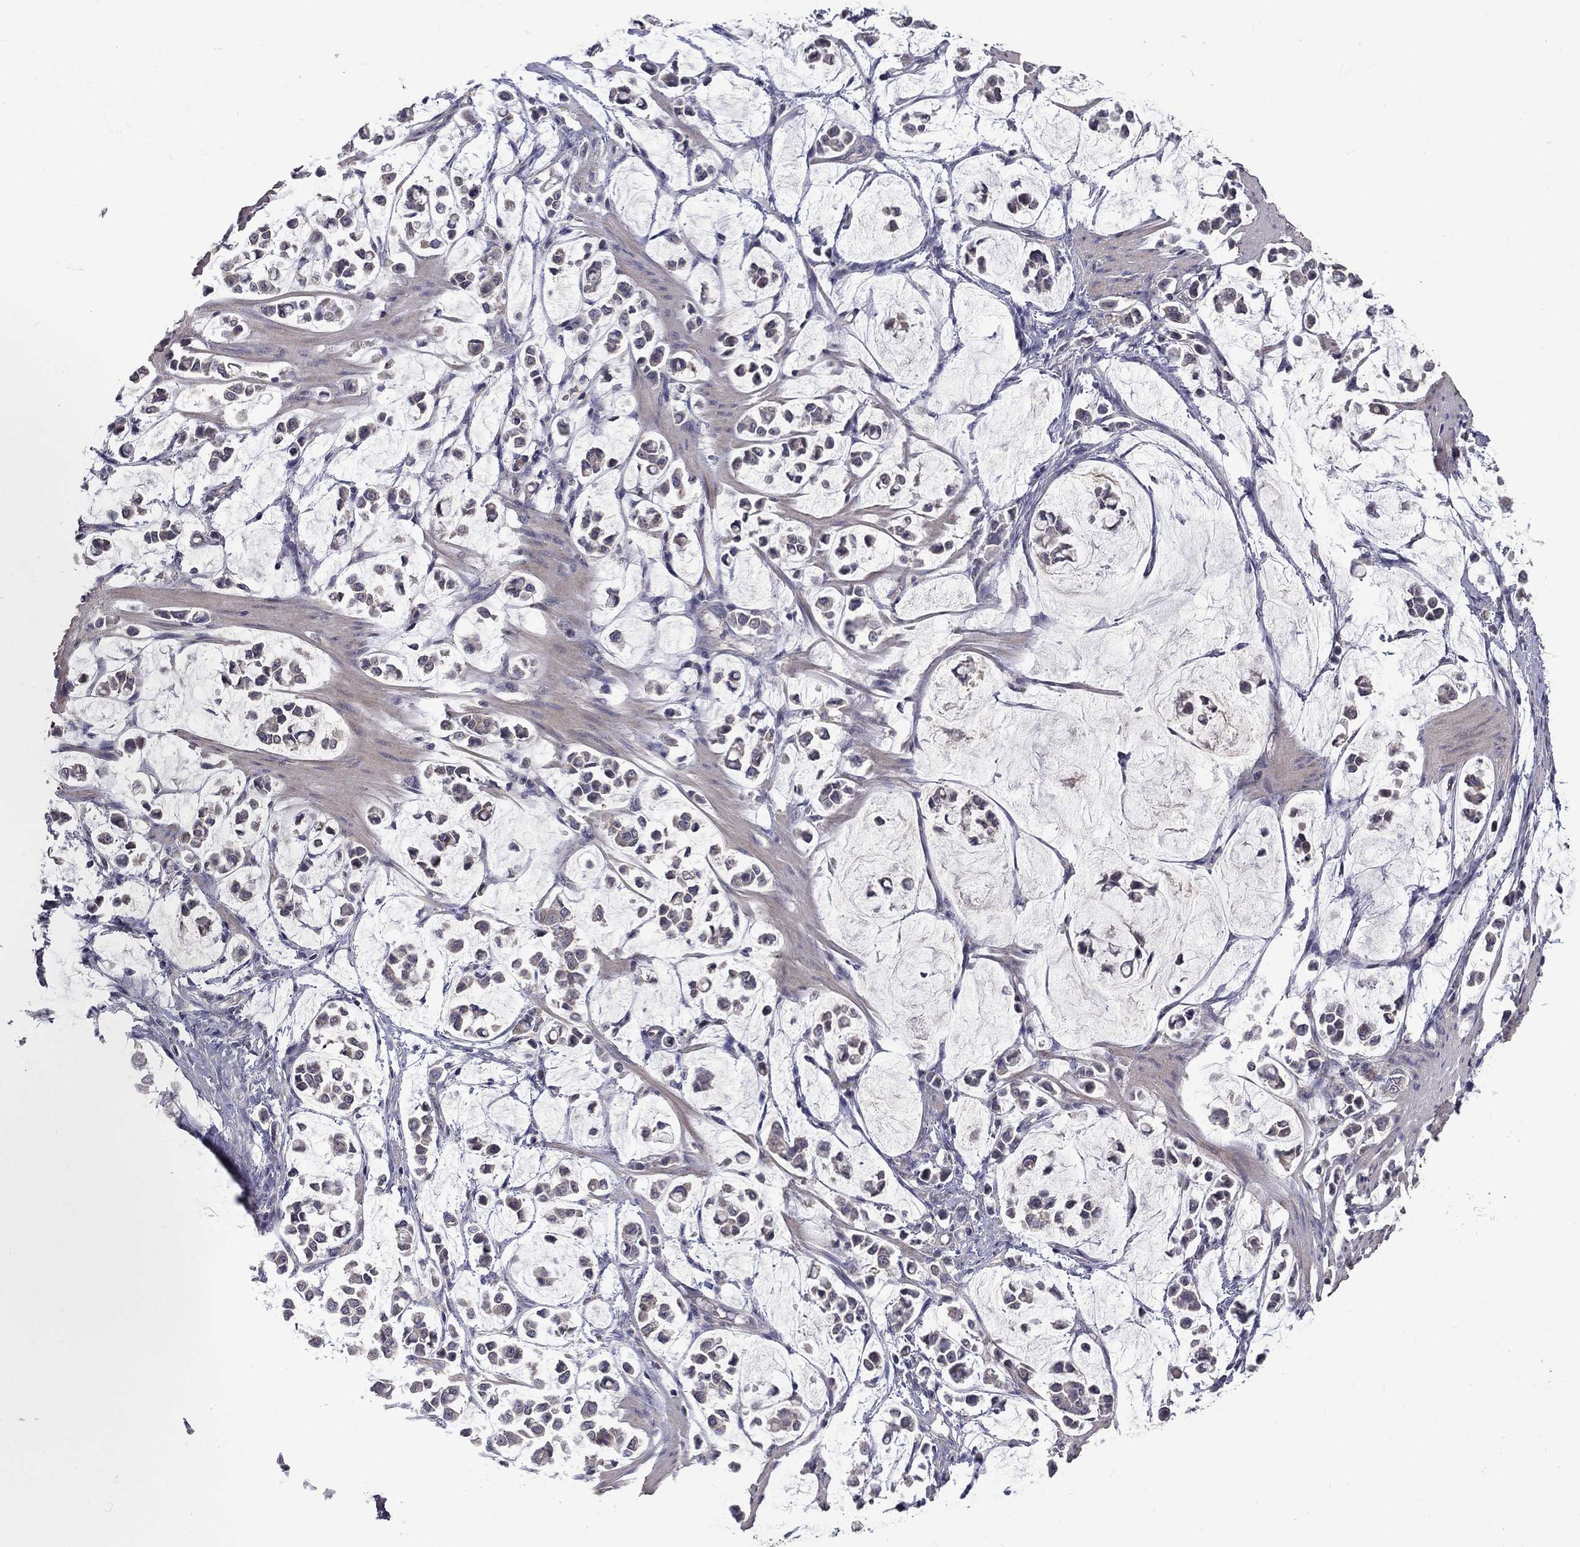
{"staining": {"intensity": "negative", "quantity": "none", "location": "none"}, "tissue": "stomach cancer", "cell_type": "Tumor cells", "image_type": "cancer", "snomed": [{"axis": "morphology", "description": "Adenocarcinoma, NOS"}, {"axis": "topography", "description": "Stomach"}], "caption": "Immunohistochemistry micrograph of stomach cancer stained for a protein (brown), which shows no expression in tumor cells. (Immunohistochemistry (ihc), brightfield microscopy, high magnification).", "gene": "SLC39A14", "patient": {"sex": "male", "age": 82}}